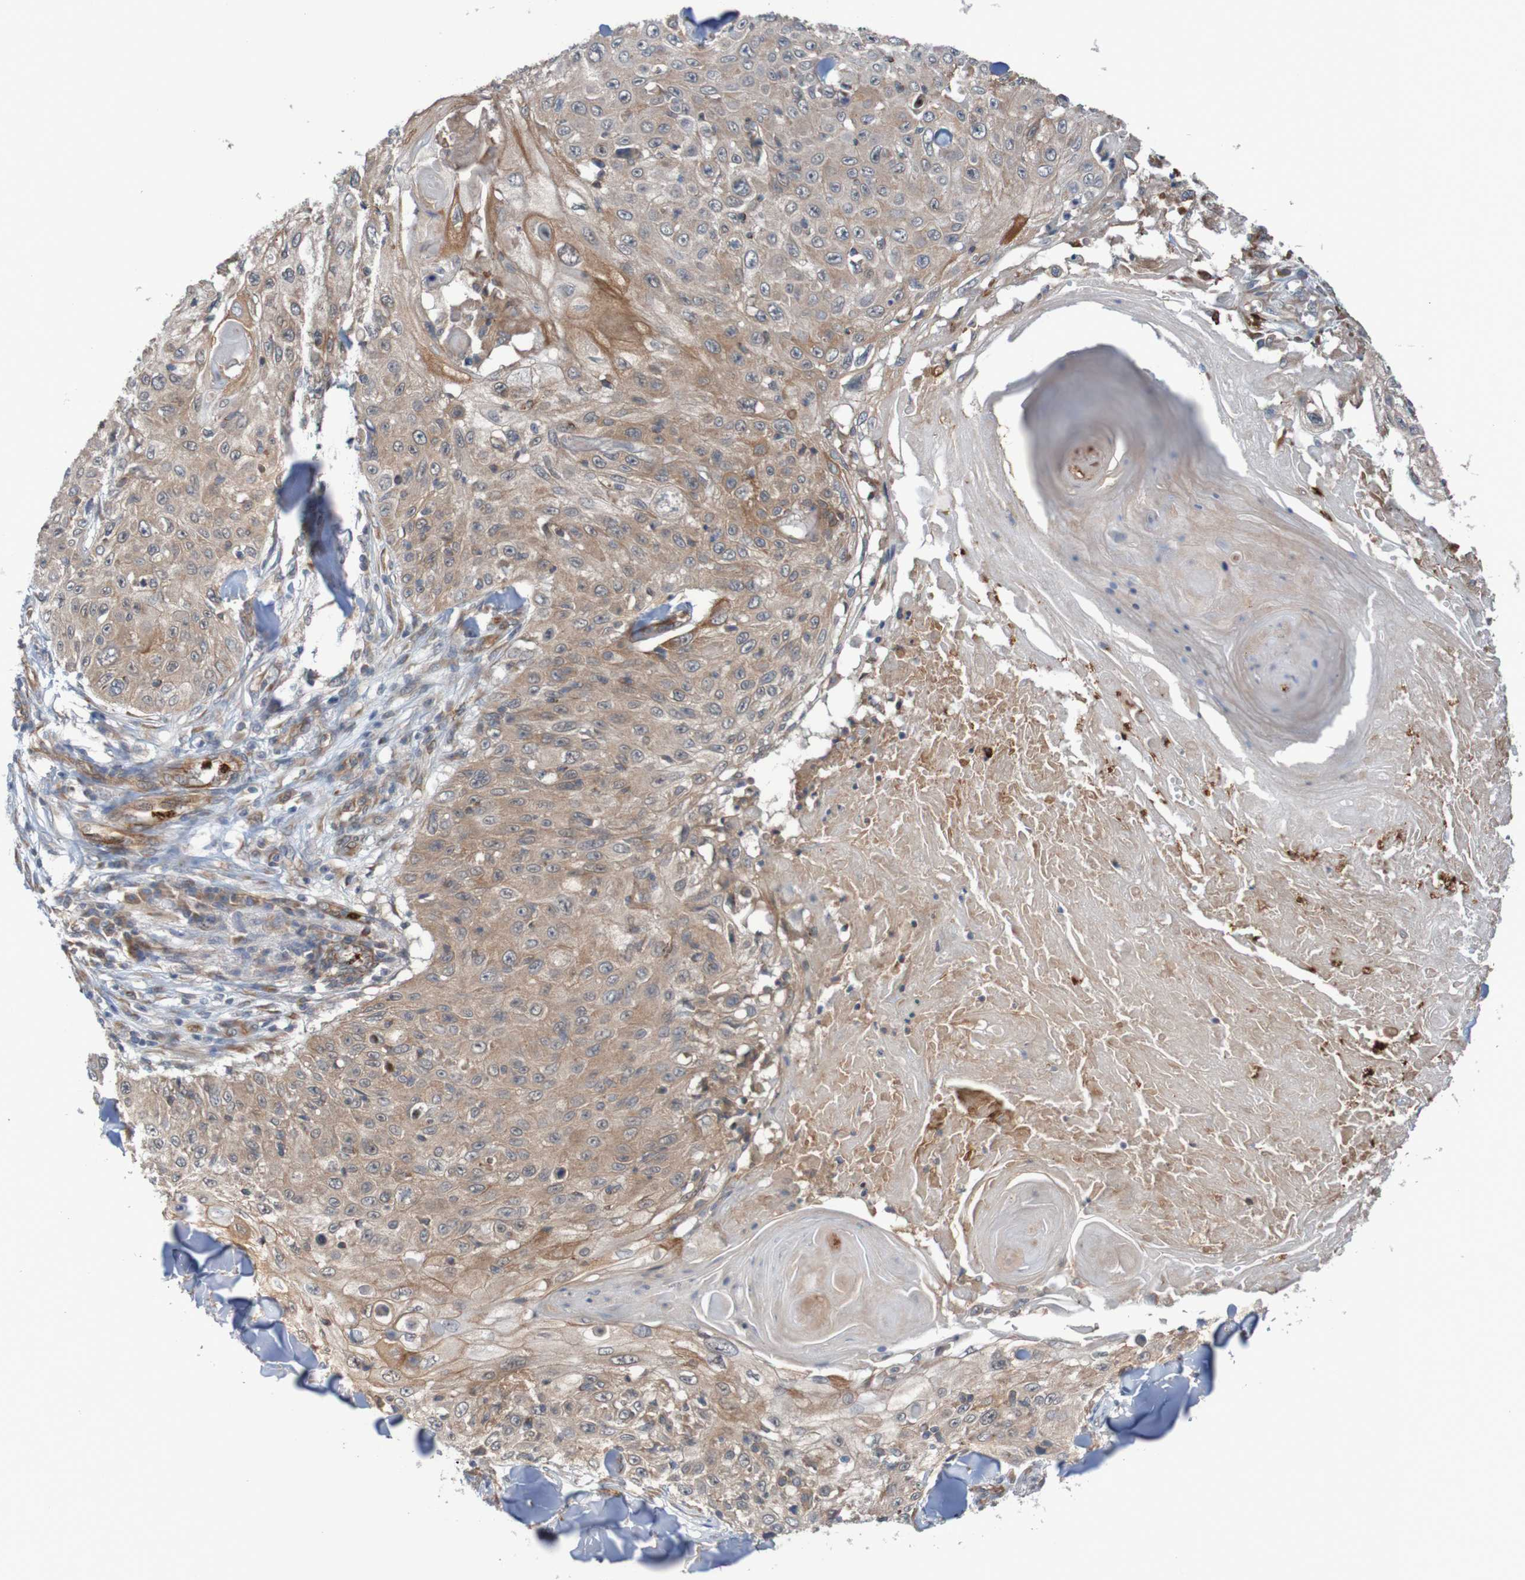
{"staining": {"intensity": "weak", "quantity": ">75%", "location": "cytoplasmic/membranous"}, "tissue": "skin cancer", "cell_type": "Tumor cells", "image_type": "cancer", "snomed": [{"axis": "morphology", "description": "Squamous cell carcinoma, NOS"}, {"axis": "topography", "description": "Skin"}], "caption": "This is a micrograph of immunohistochemistry (IHC) staining of squamous cell carcinoma (skin), which shows weak staining in the cytoplasmic/membranous of tumor cells.", "gene": "ST8SIA6", "patient": {"sex": "male", "age": 86}}